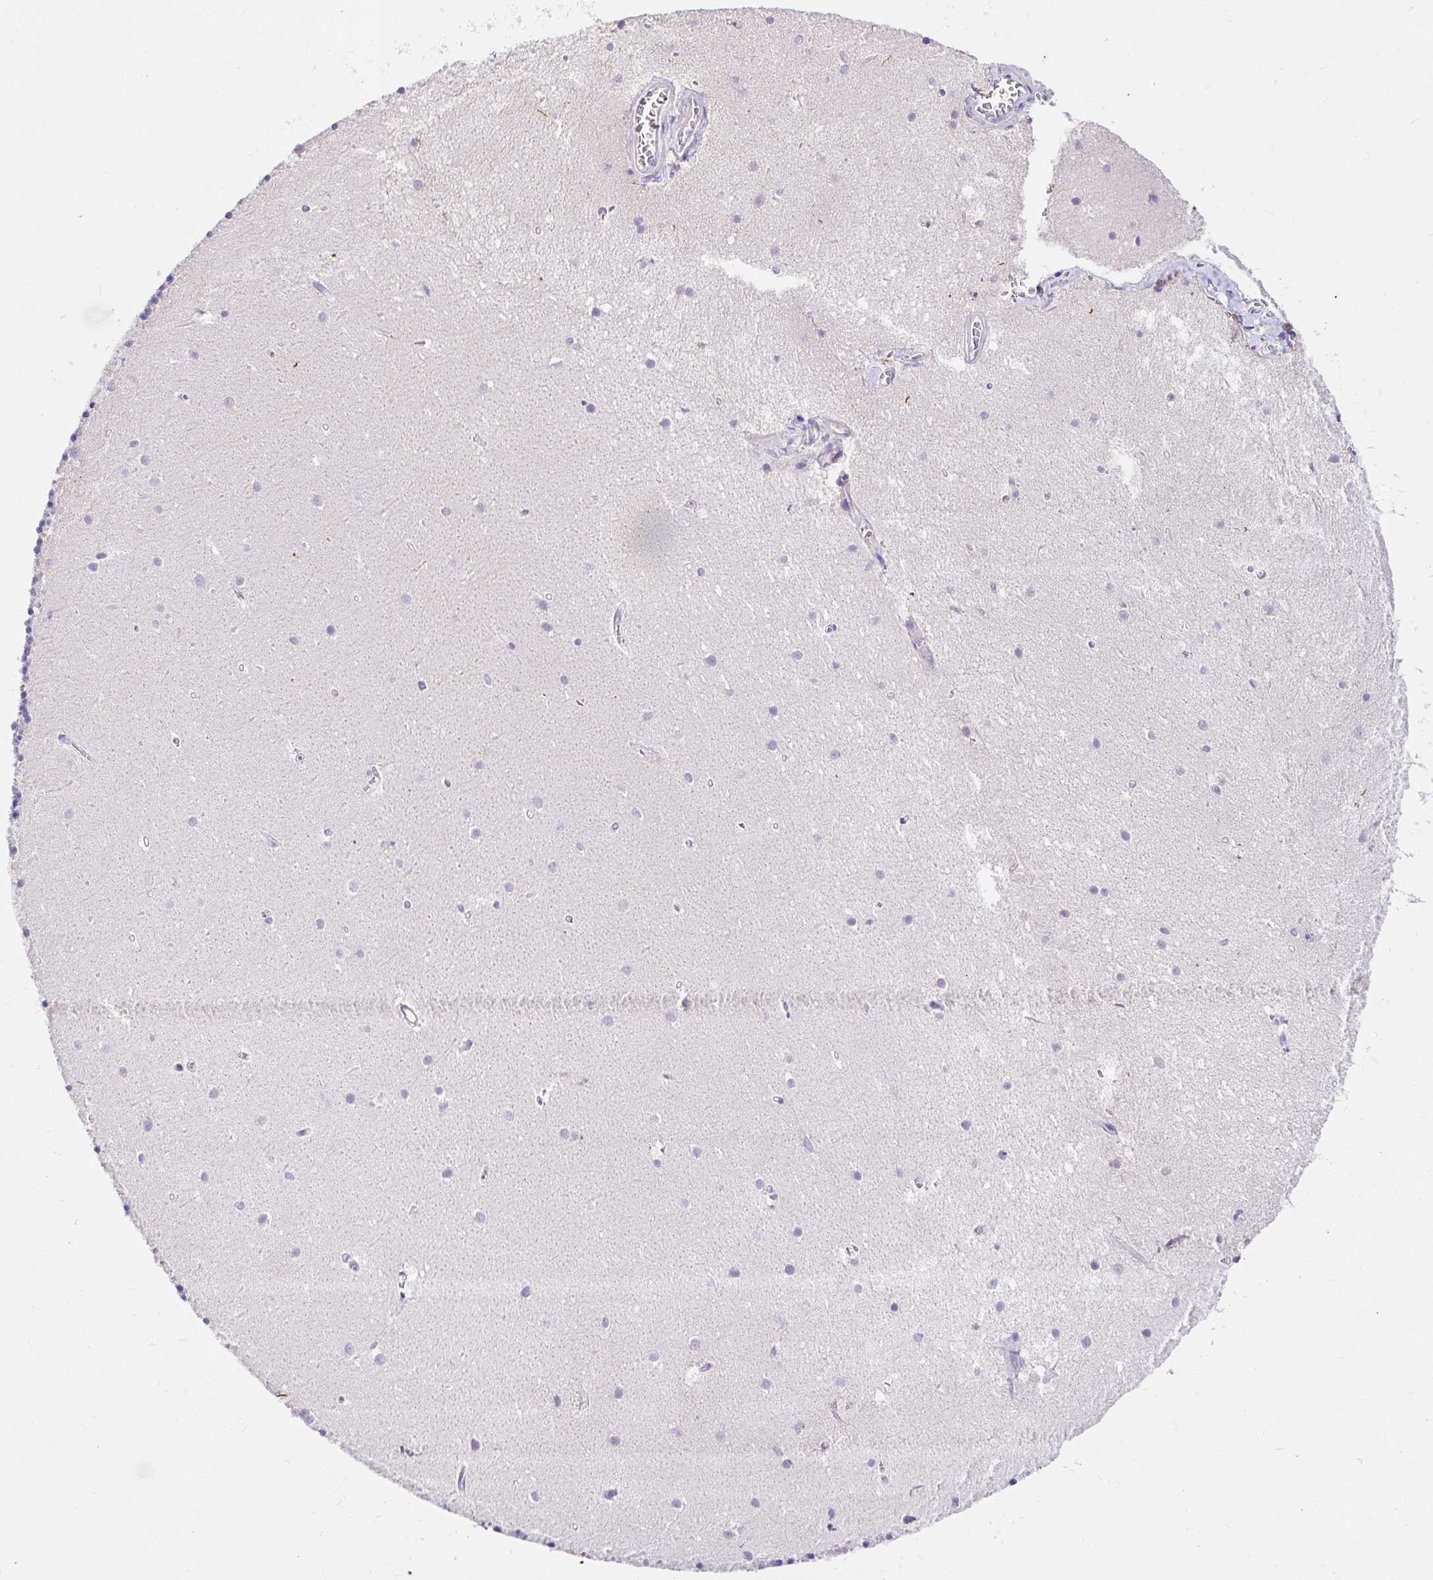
{"staining": {"intensity": "negative", "quantity": "none", "location": "none"}, "tissue": "cerebellum", "cell_type": "Cells in granular layer", "image_type": "normal", "snomed": [{"axis": "morphology", "description": "Normal tissue, NOS"}, {"axis": "topography", "description": "Cerebellum"}], "caption": "High power microscopy photomicrograph of an immunohistochemistry (IHC) micrograph of benign cerebellum, revealing no significant staining in cells in granular layer.", "gene": "CDO1", "patient": {"sex": "male", "age": 54}}